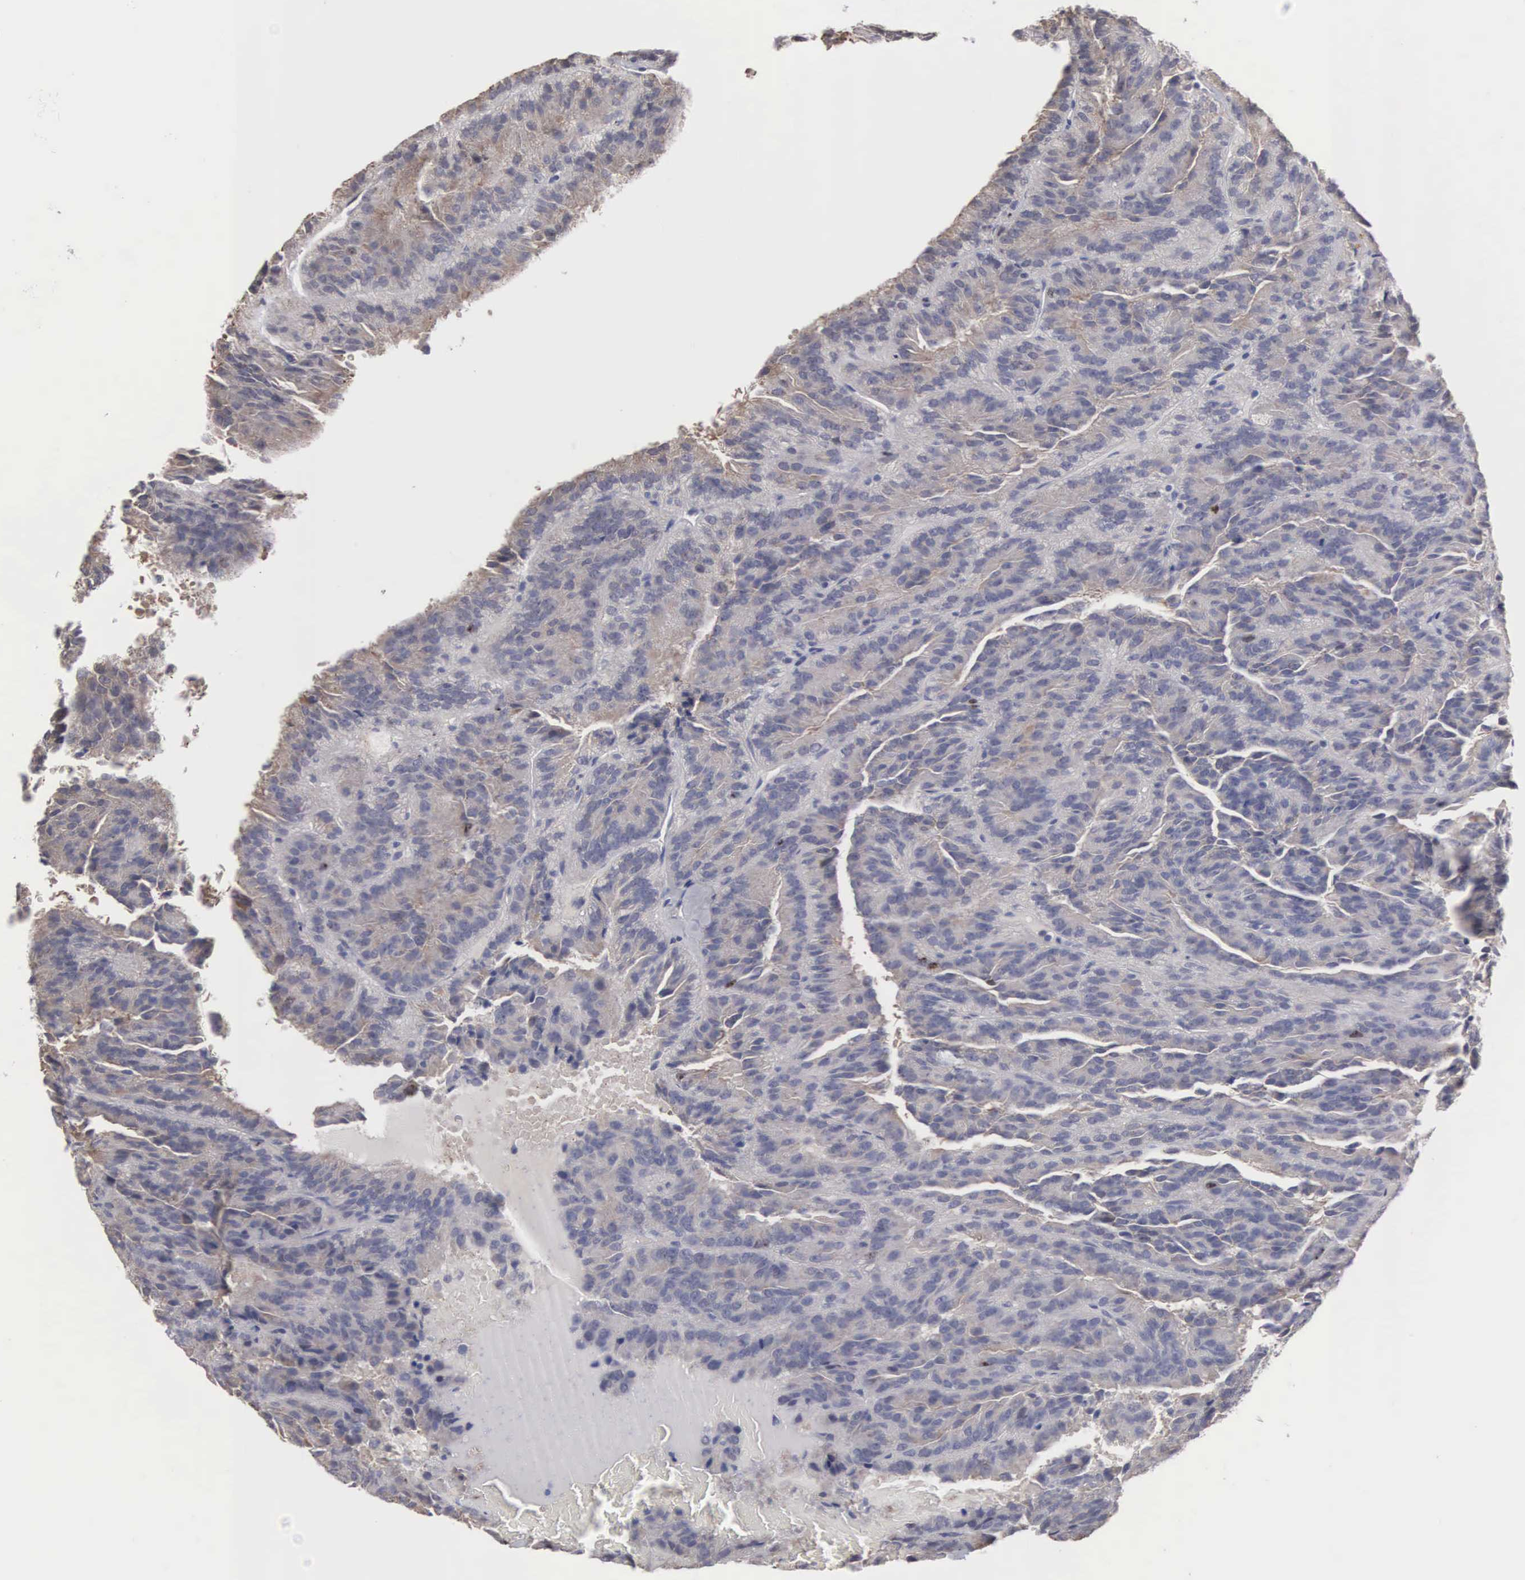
{"staining": {"intensity": "weak", "quantity": "25%-75%", "location": "cytoplasmic/membranous"}, "tissue": "renal cancer", "cell_type": "Tumor cells", "image_type": "cancer", "snomed": [{"axis": "morphology", "description": "Adenocarcinoma, NOS"}, {"axis": "topography", "description": "Kidney"}], "caption": "A brown stain labels weak cytoplasmic/membranous expression of a protein in adenocarcinoma (renal) tumor cells. Nuclei are stained in blue.", "gene": "KDM6A", "patient": {"sex": "male", "age": 46}}